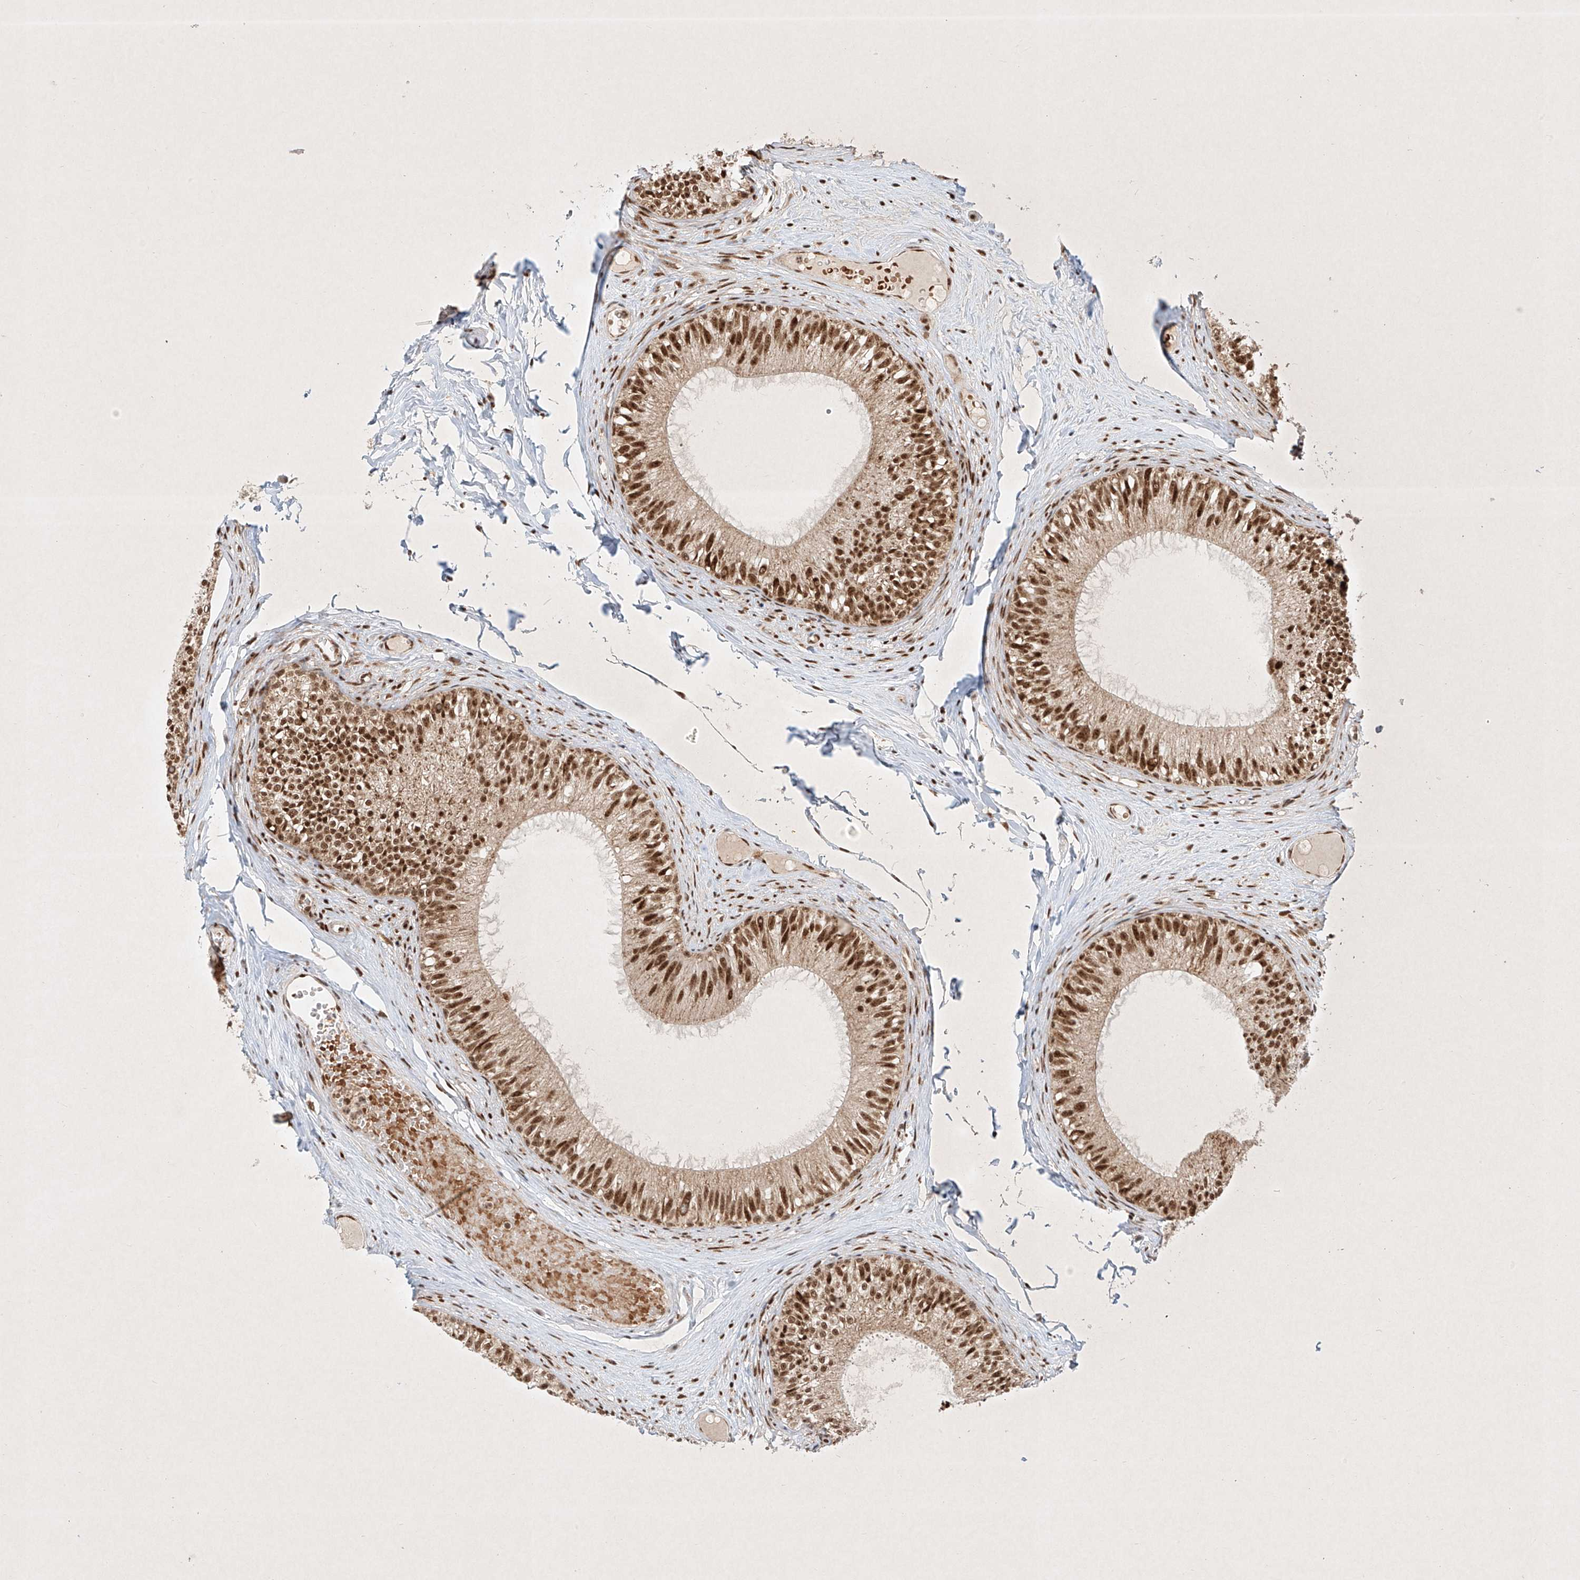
{"staining": {"intensity": "strong", "quantity": ">75%", "location": "nuclear"}, "tissue": "epididymis", "cell_type": "Glandular cells", "image_type": "normal", "snomed": [{"axis": "morphology", "description": "Normal tissue, NOS"}, {"axis": "morphology", "description": "Seminoma in situ"}, {"axis": "topography", "description": "Testis"}, {"axis": "topography", "description": "Epididymis"}], "caption": "This histopathology image demonstrates immunohistochemistry staining of unremarkable epididymis, with high strong nuclear expression in approximately >75% of glandular cells.", "gene": "EPG5", "patient": {"sex": "male", "age": 28}}